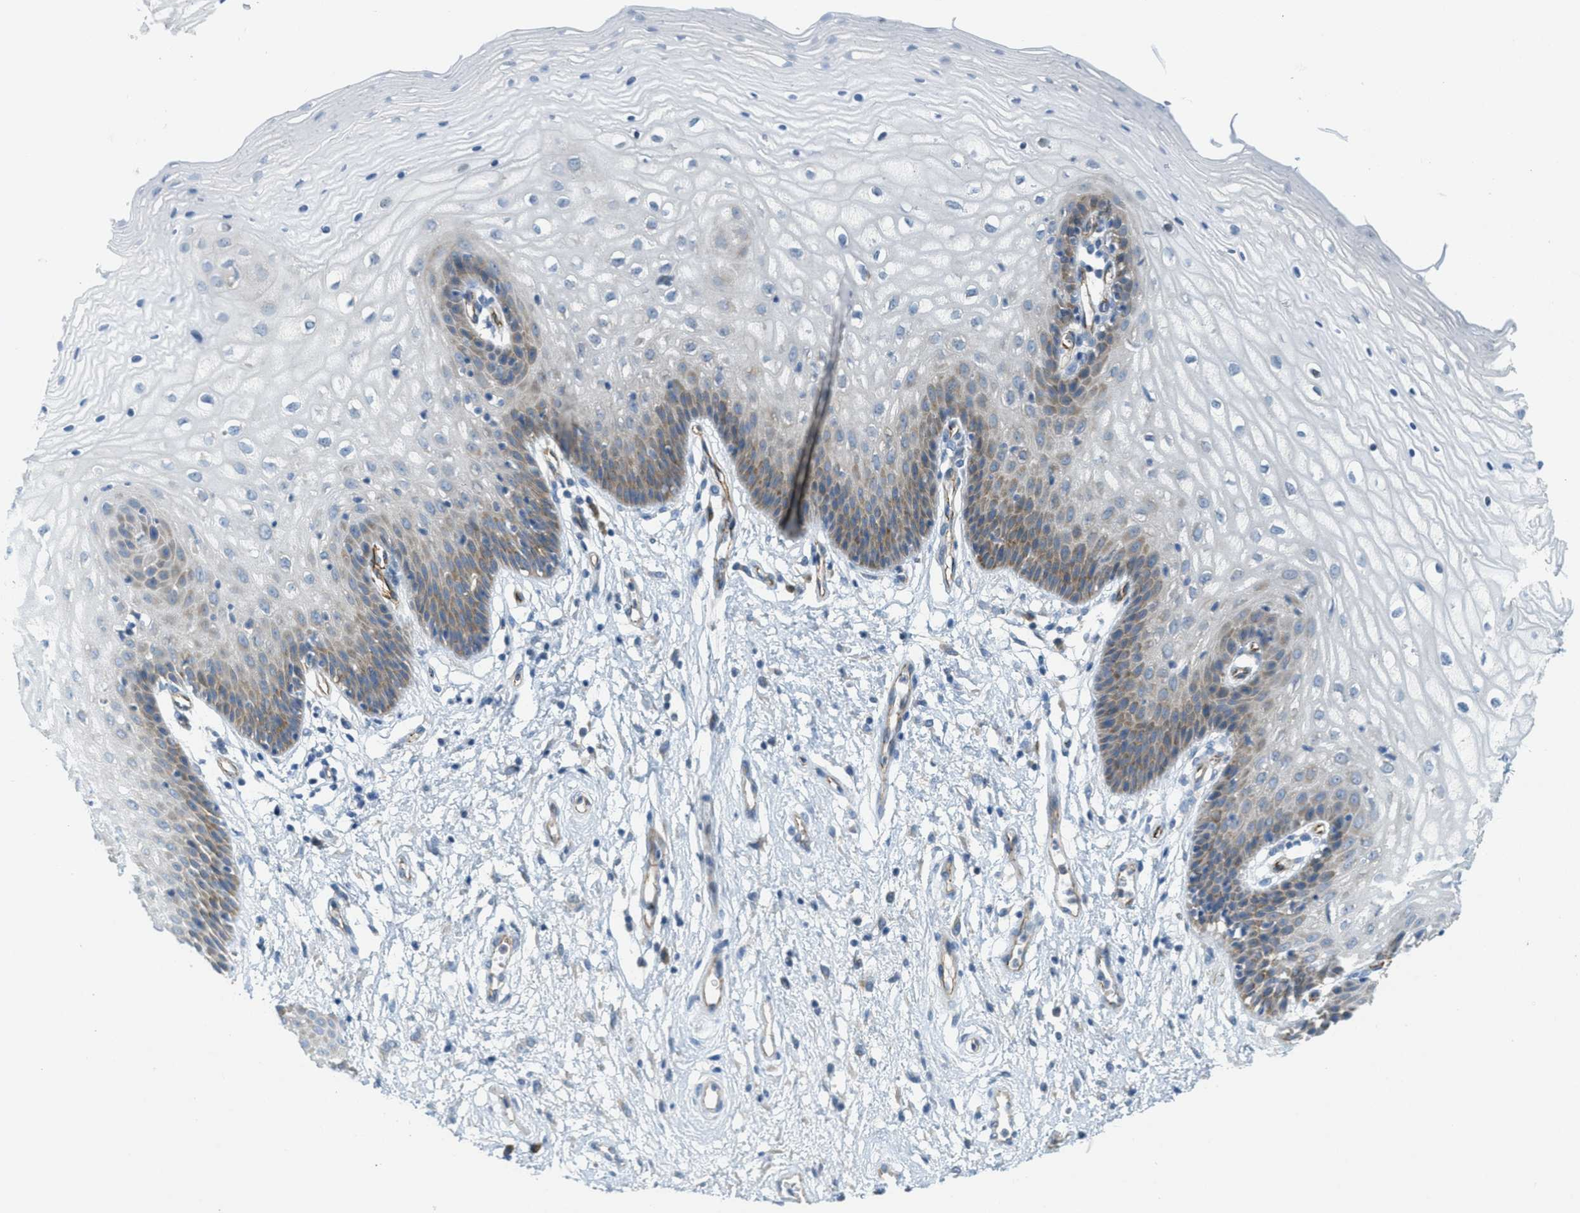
{"staining": {"intensity": "weak", "quantity": "<25%", "location": "cytoplasmic/membranous"}, "tissue": "vagina", "cell_type": "Squamous epithelial cells", "image_type": "normal", "snomed": [{"axis": "morphology", "description": "Normal tissue, NOS"}, {"axis": "topography", "description": "Vagina"}], "caption": "There is no significant expression in squamous epithelial cells of vagina. (DAB (3,3'-diaminobenzidine) IHC with hematoxylin counter stain).", "gene": "JCAD", "patient": {"sex": "female", "age": 34}}